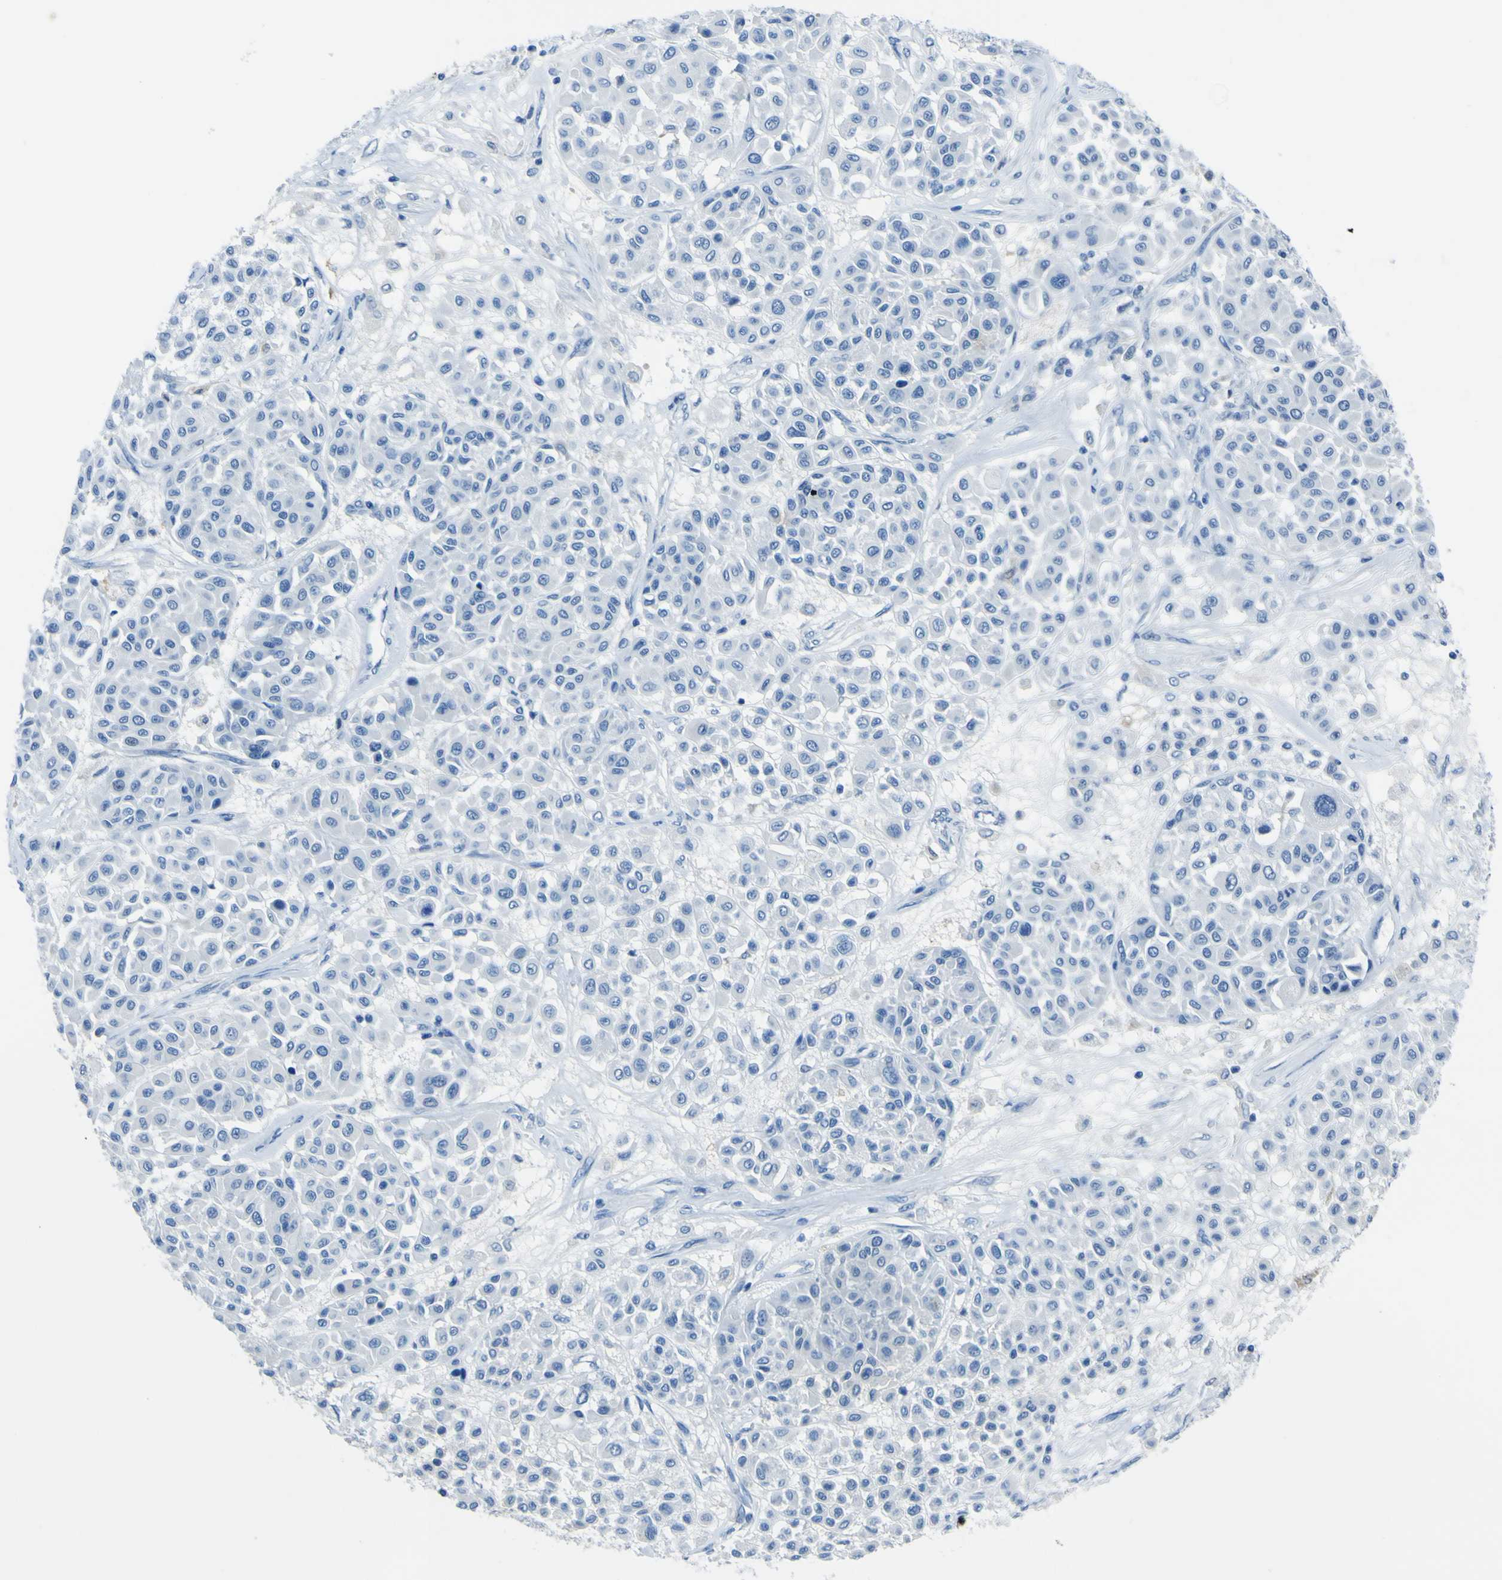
{"staining": {"intensity": "negative", "quantity": "none", "location": "none"}, "tissue": "melanoma", "cell_type": "Tumor cells", "image_type": "cancer", "snomed": [{"axis": "morphology", "description": "Malignant melanoma, Metastatic site"}, {"axis": "topography", "description": "Soft tissue"}], "caption": "There is no significant staining in tumor cells of melanoma.", "gene": "PHKG1", "patient": {"sex": "male", "age": 41}}